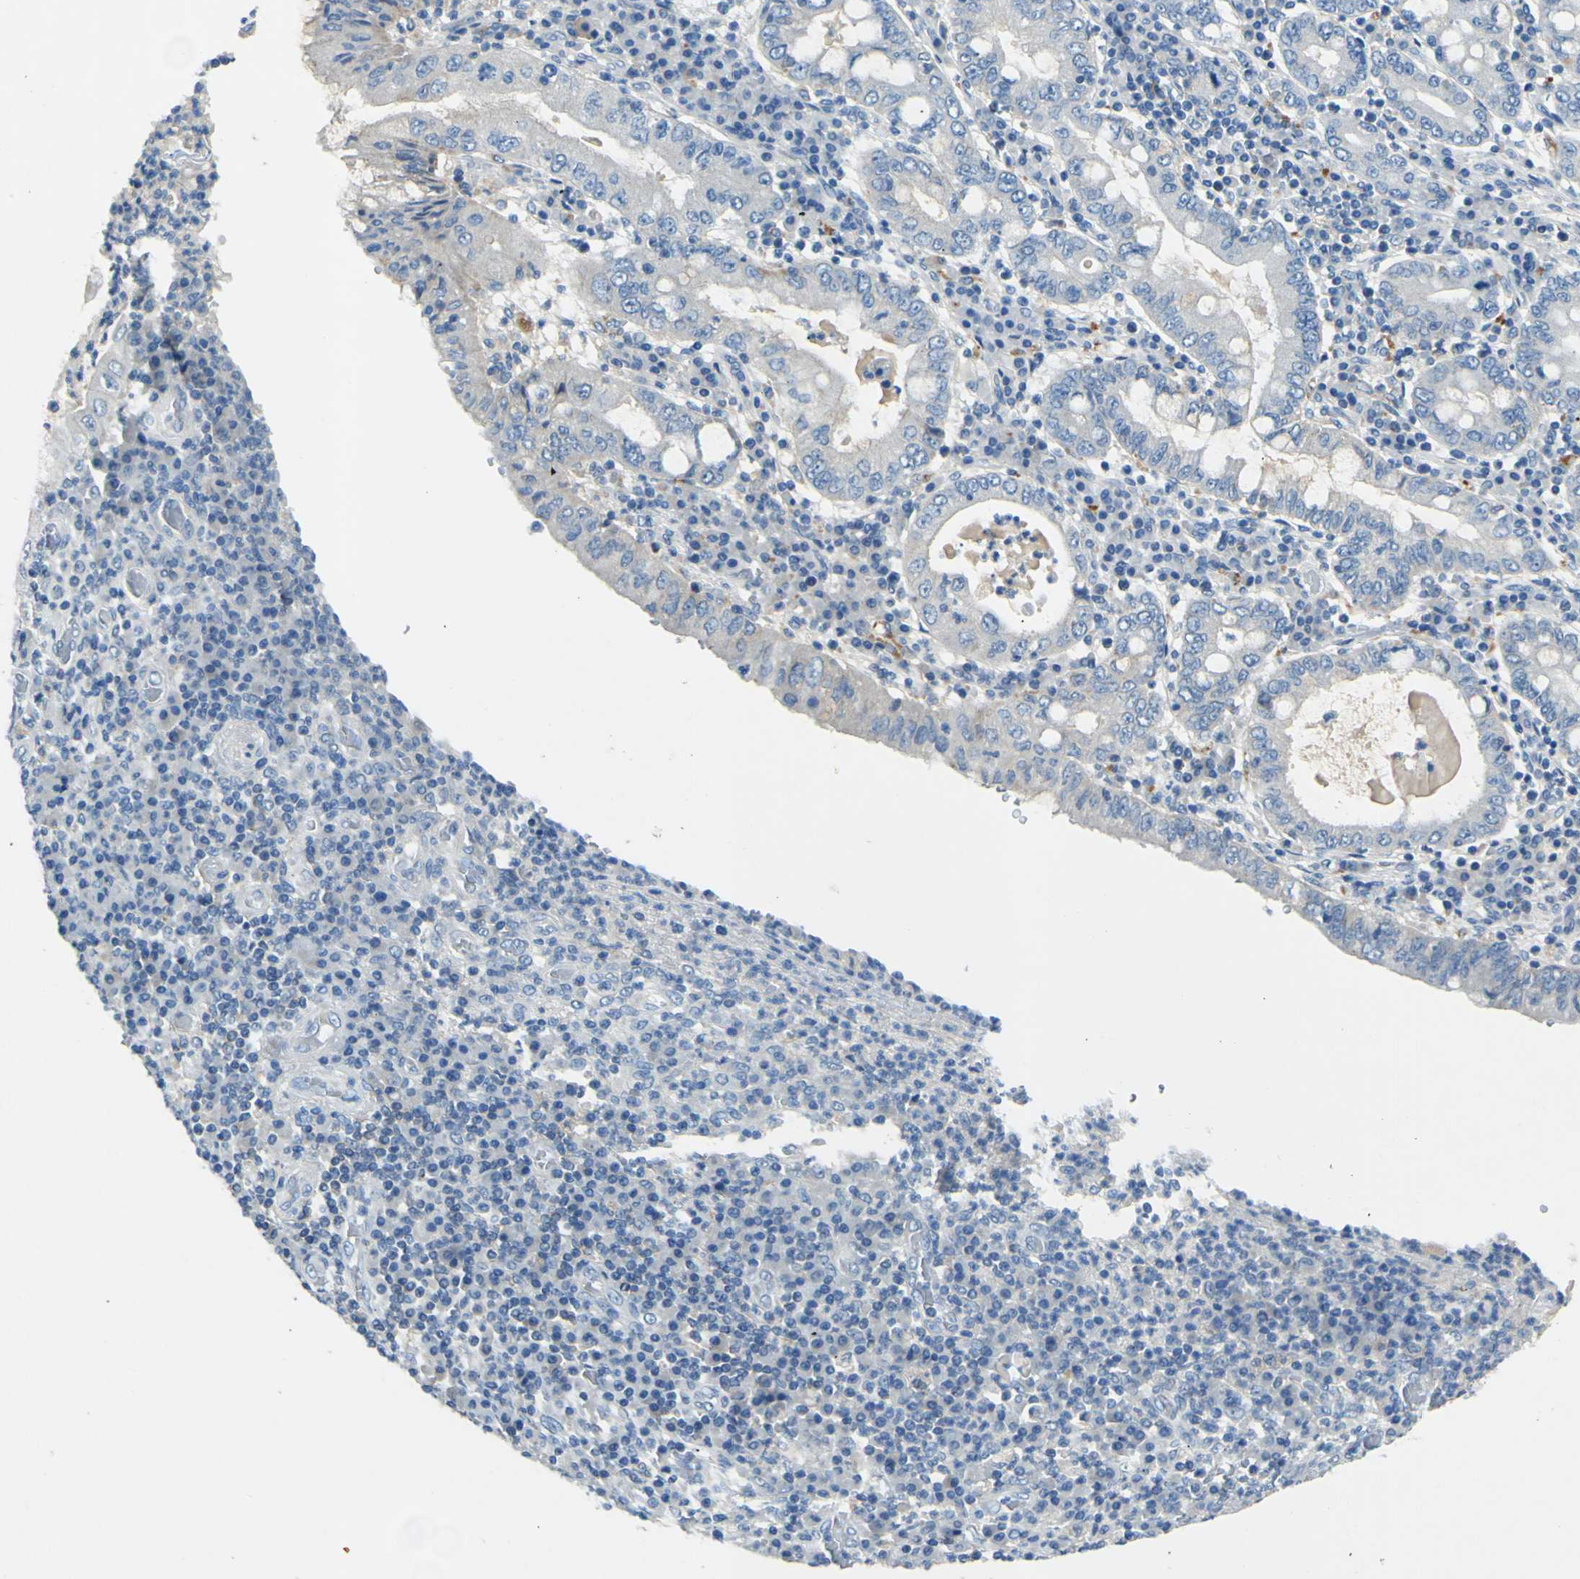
{"staining": {"intensity": "negative", "quantity": "none", "location": "none"}, "tissue": "stomach cancer", "cell_type": "Tumor cells", "image_type": "cancer", "snomed": [{"axis": "morphology", "description": "Normal tissue, NOS"}, {"axis": "morphology", "description": "Adenocarcinoma, NOS"}, {"axis": "topography", "description": "Esophagus"}, {"axis": "topography", "description": "Stomach, upper"}, {"axis": "topography", "description": "Peripheral nerve tissue"}], "caption": "High power microscopy micrograph of an IHC photomicrograph of stomach cancer (adenocarcinoma), revealing no significant expression in tumor cells.", "gene": "CDH10", "patient": {"sex": "male", "age": 62}}